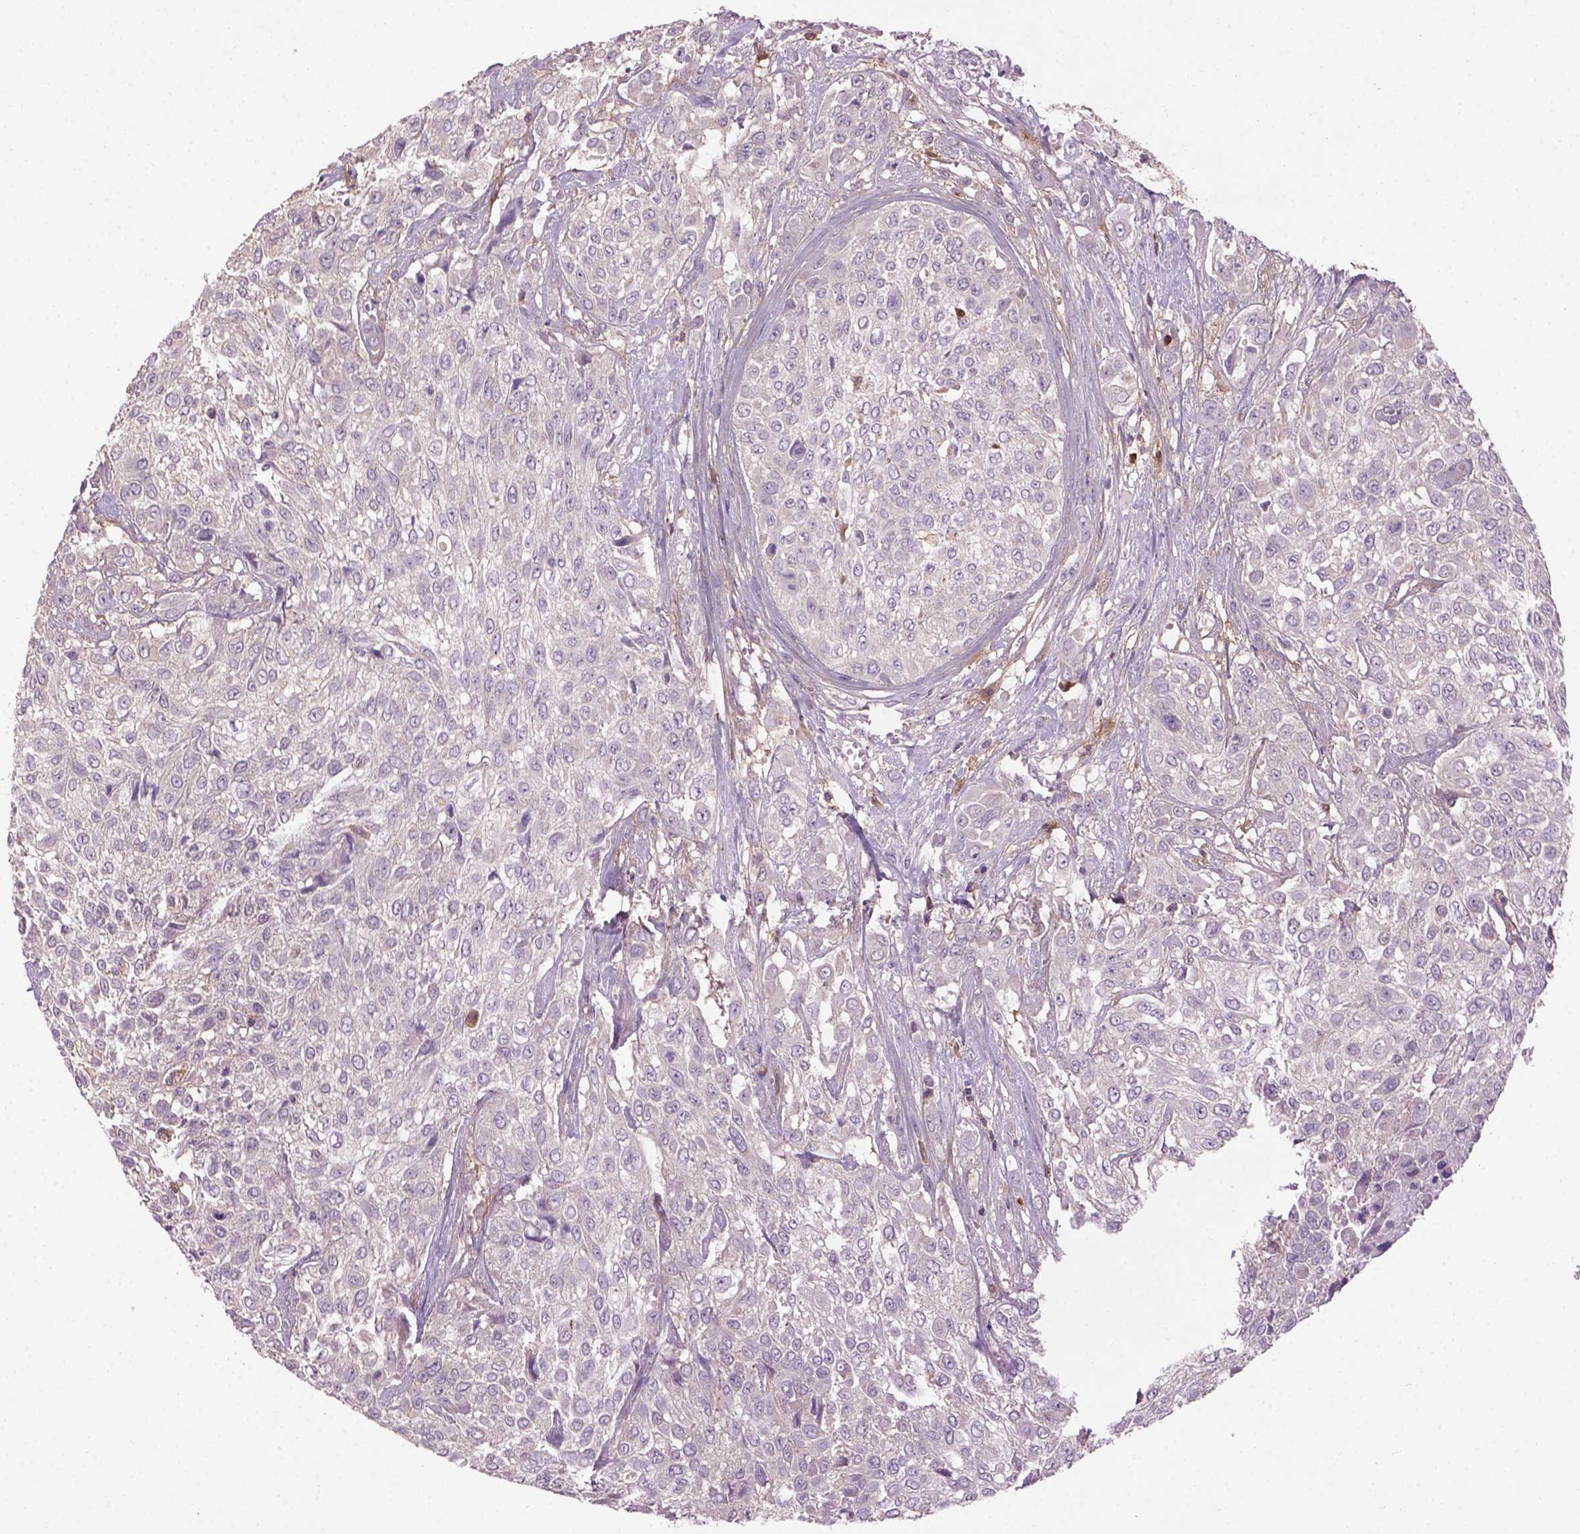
{"staining": {"intensity": "negative", "quantity": "none", "location": "none"}, "tissue": "urothelial cancer", "cell_type": "Tumor cells", "image_type": "cancer", "snomed": [{"axis": "morphology", "description": "Urothelial carcinoma, High grade"}, {"axis": "topography", "description": "Urinary bladder"}], "caption": "IHC of human urothelial cancer shows no positivity in tumor cells.", "gene": "LRRC3C", "patient": {"sex": "male", "age": 57}}